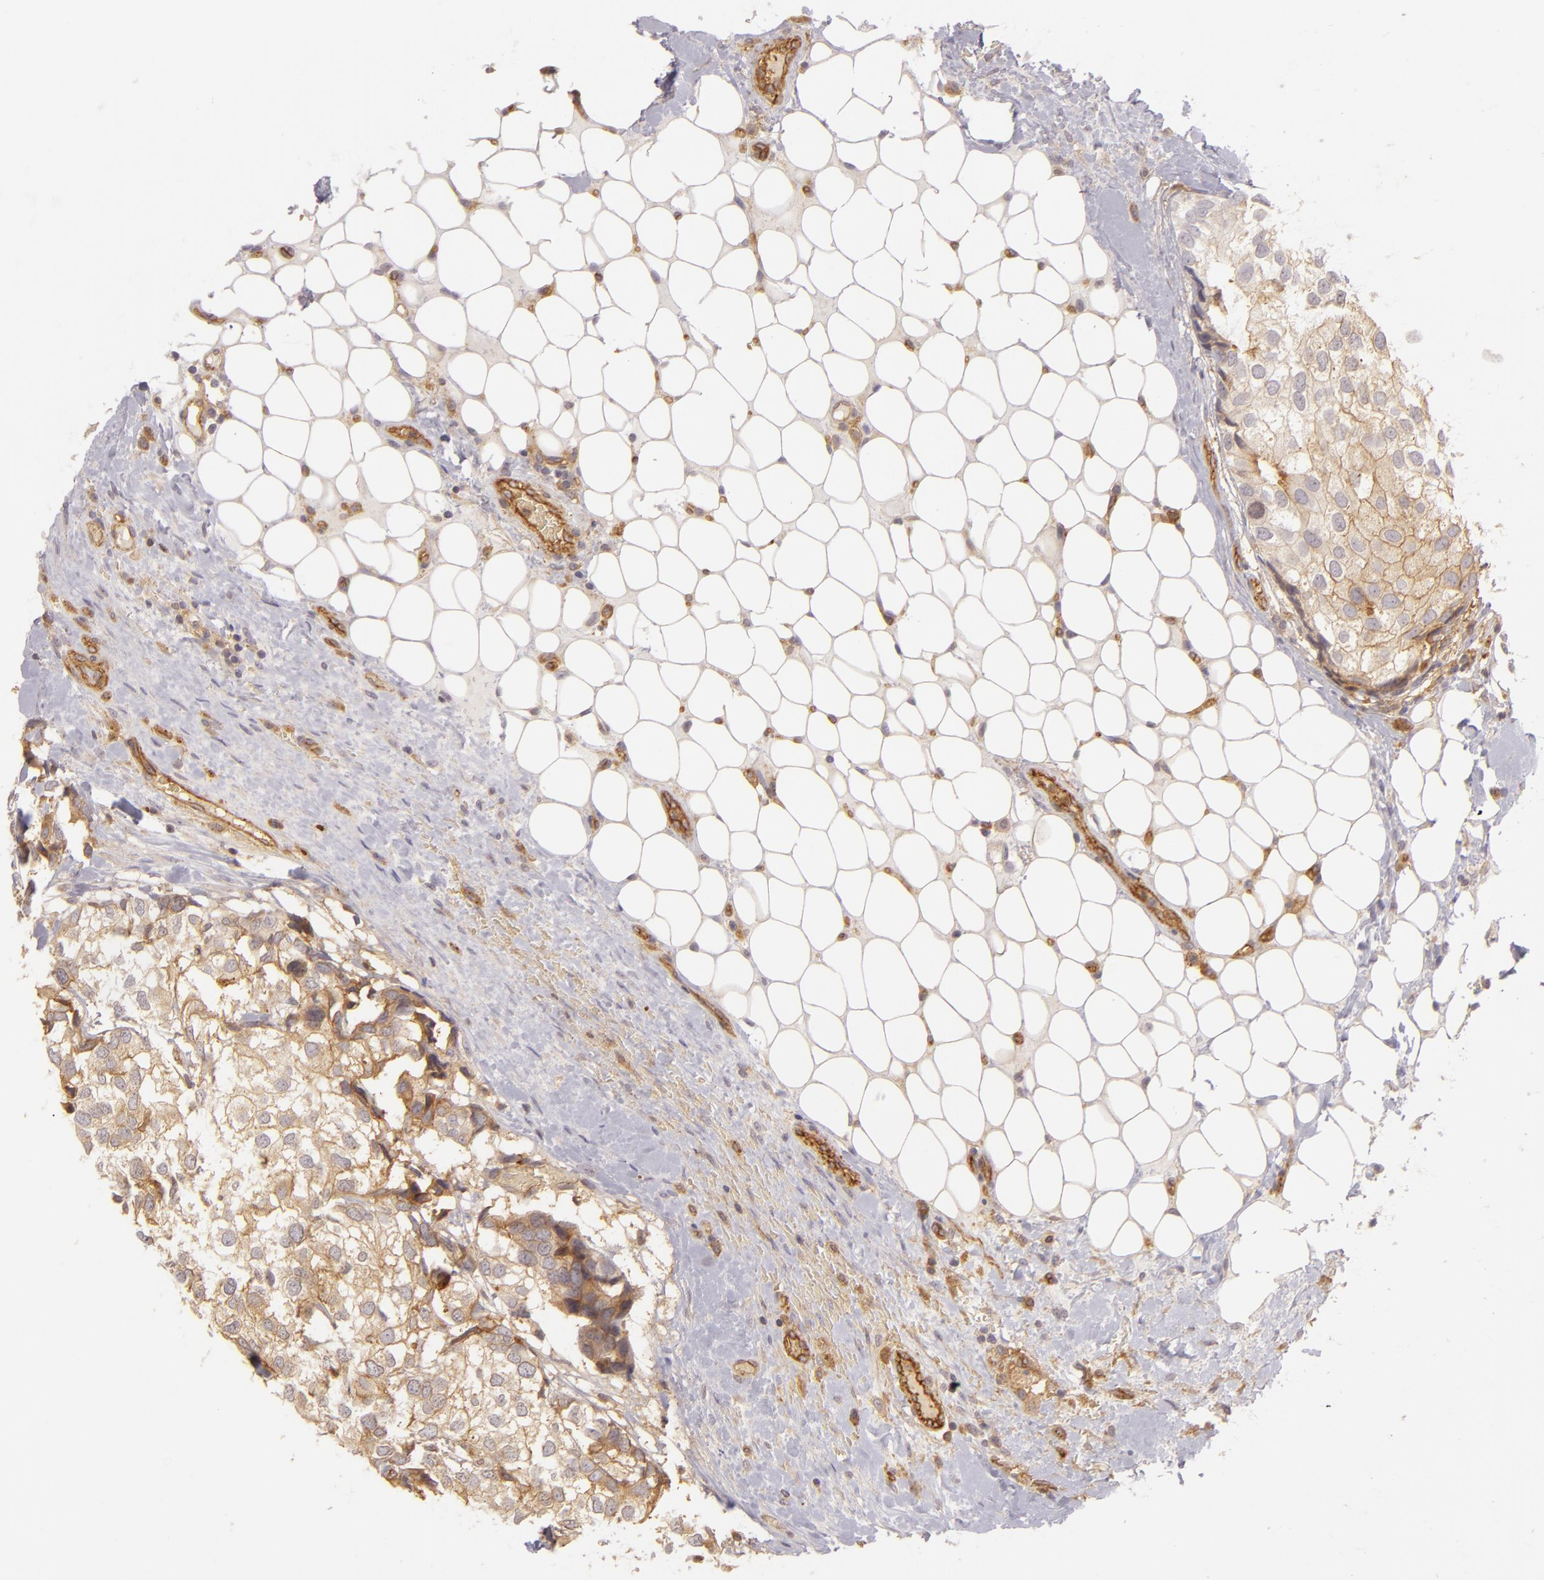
{"staining": {"intensity": "moderate", "quantity": "25%-75%", "location": "cytoplasmic/membranous"}, "tissue": "breast cancer", "cell_type": "Tumor cells", "image_type": "cancer", "snomed": [{"axis": "morphology", "description": "Duct carcinoma"}, {"axis": "topography", "description": "Breast"}], "caption": "DAB immunohistochemical staining of breast invasive ductal carcinoma exhibits moderate cytoplasmic/membranous protein staining in approximately 25%-75% of tumor cells. Using DAB (brown) and hematoxylin (blue) stains, captured at high magnification using brightfield microscopy.", "gene": "CD59", "patient": {"sex": "female", "age": 68}}